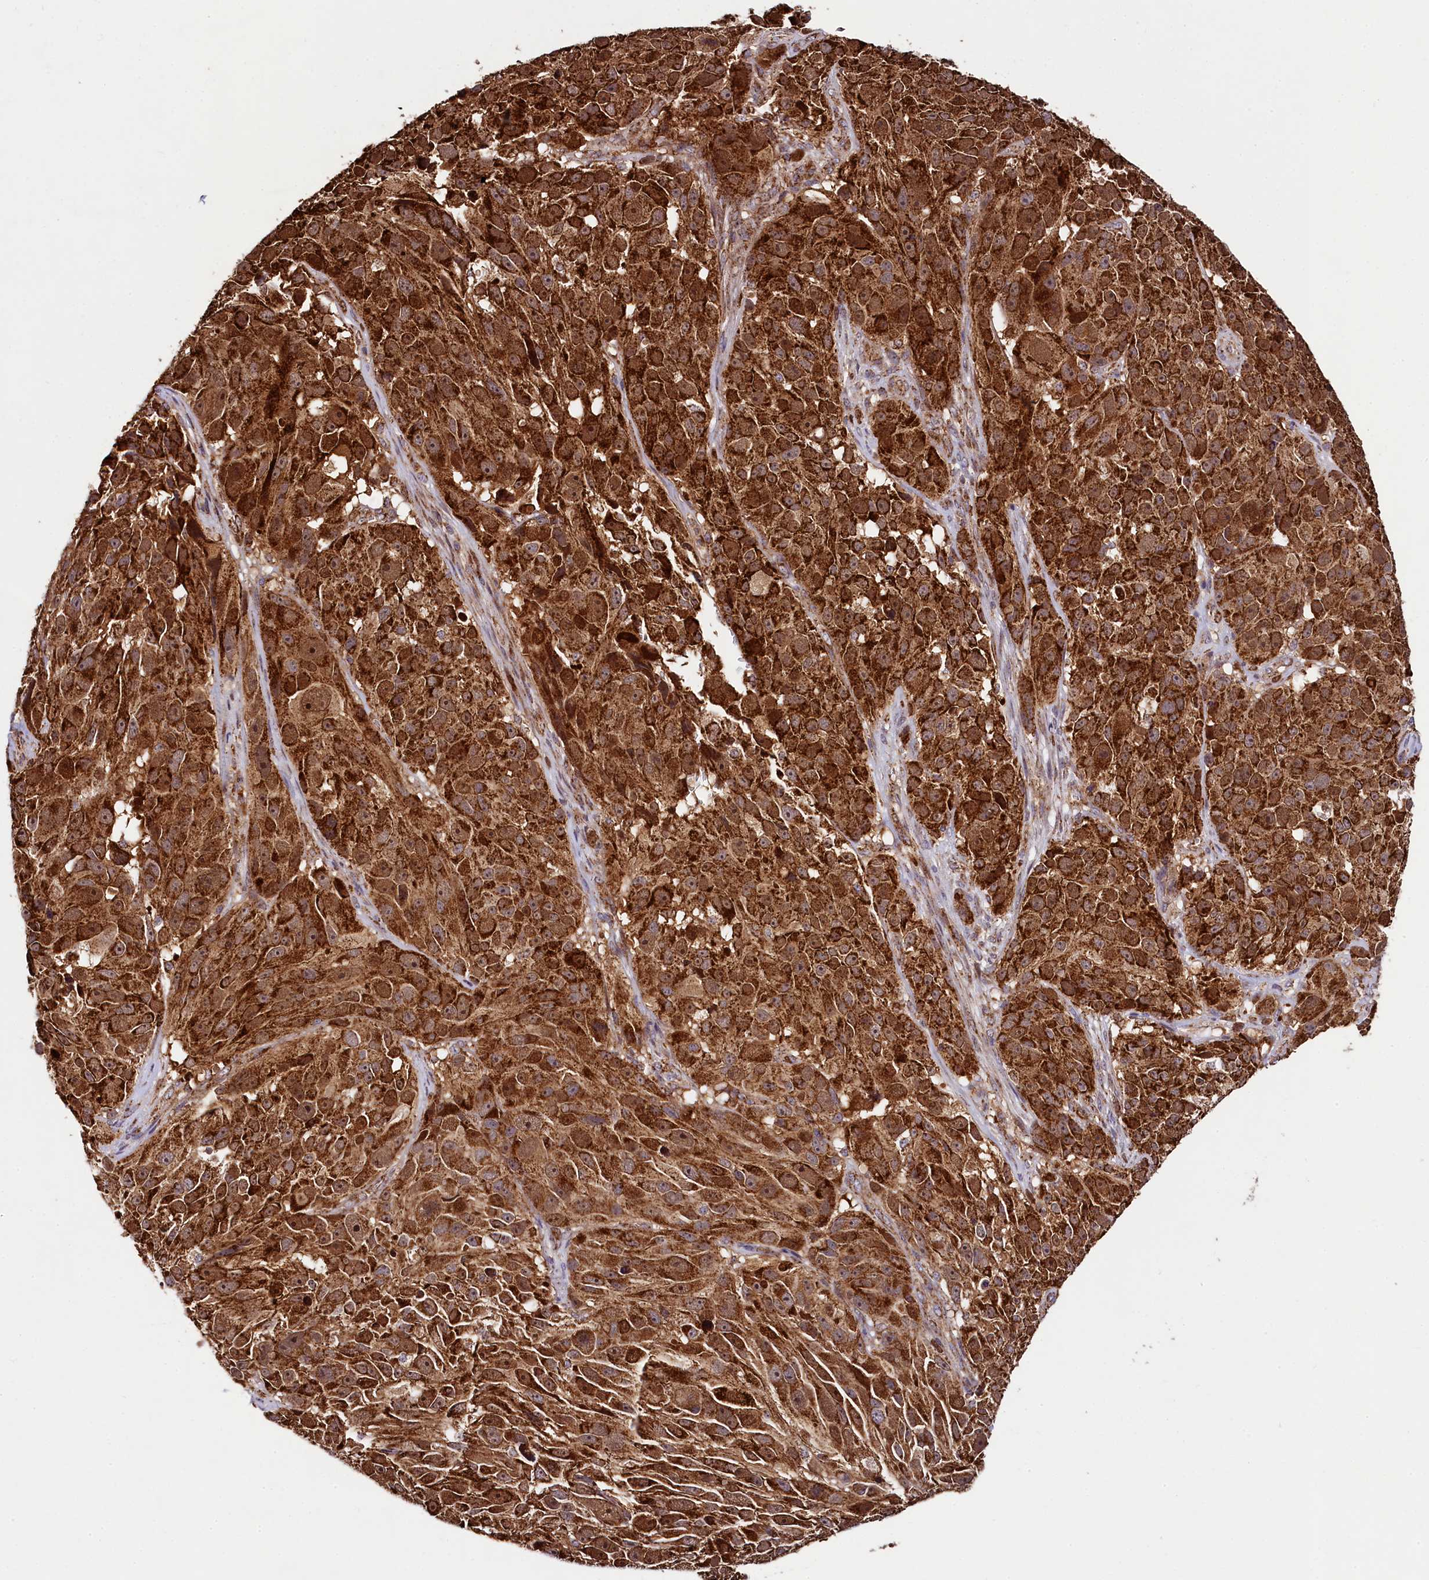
{"staining": {"intensity": "strong", "quantity": ">75%", "location": "cytoplasmic/membranous"}, "tissue": "melanoma", "cell_type": "Tumor cells", "image_type": "cancer", "snomed": [{"axis": "morphology", "description": "Malignant melanoma, NOS"}, {"axis": "topography", "description": "Skin"}], "caption": "Immunohistochemical staining of melanoma shows high levels of strong cytoplasmic/membranous protein positivity in about >75% of tumor cells.", "gene": "CLYBL", "patient": {"sex": "male", "age": 84}}